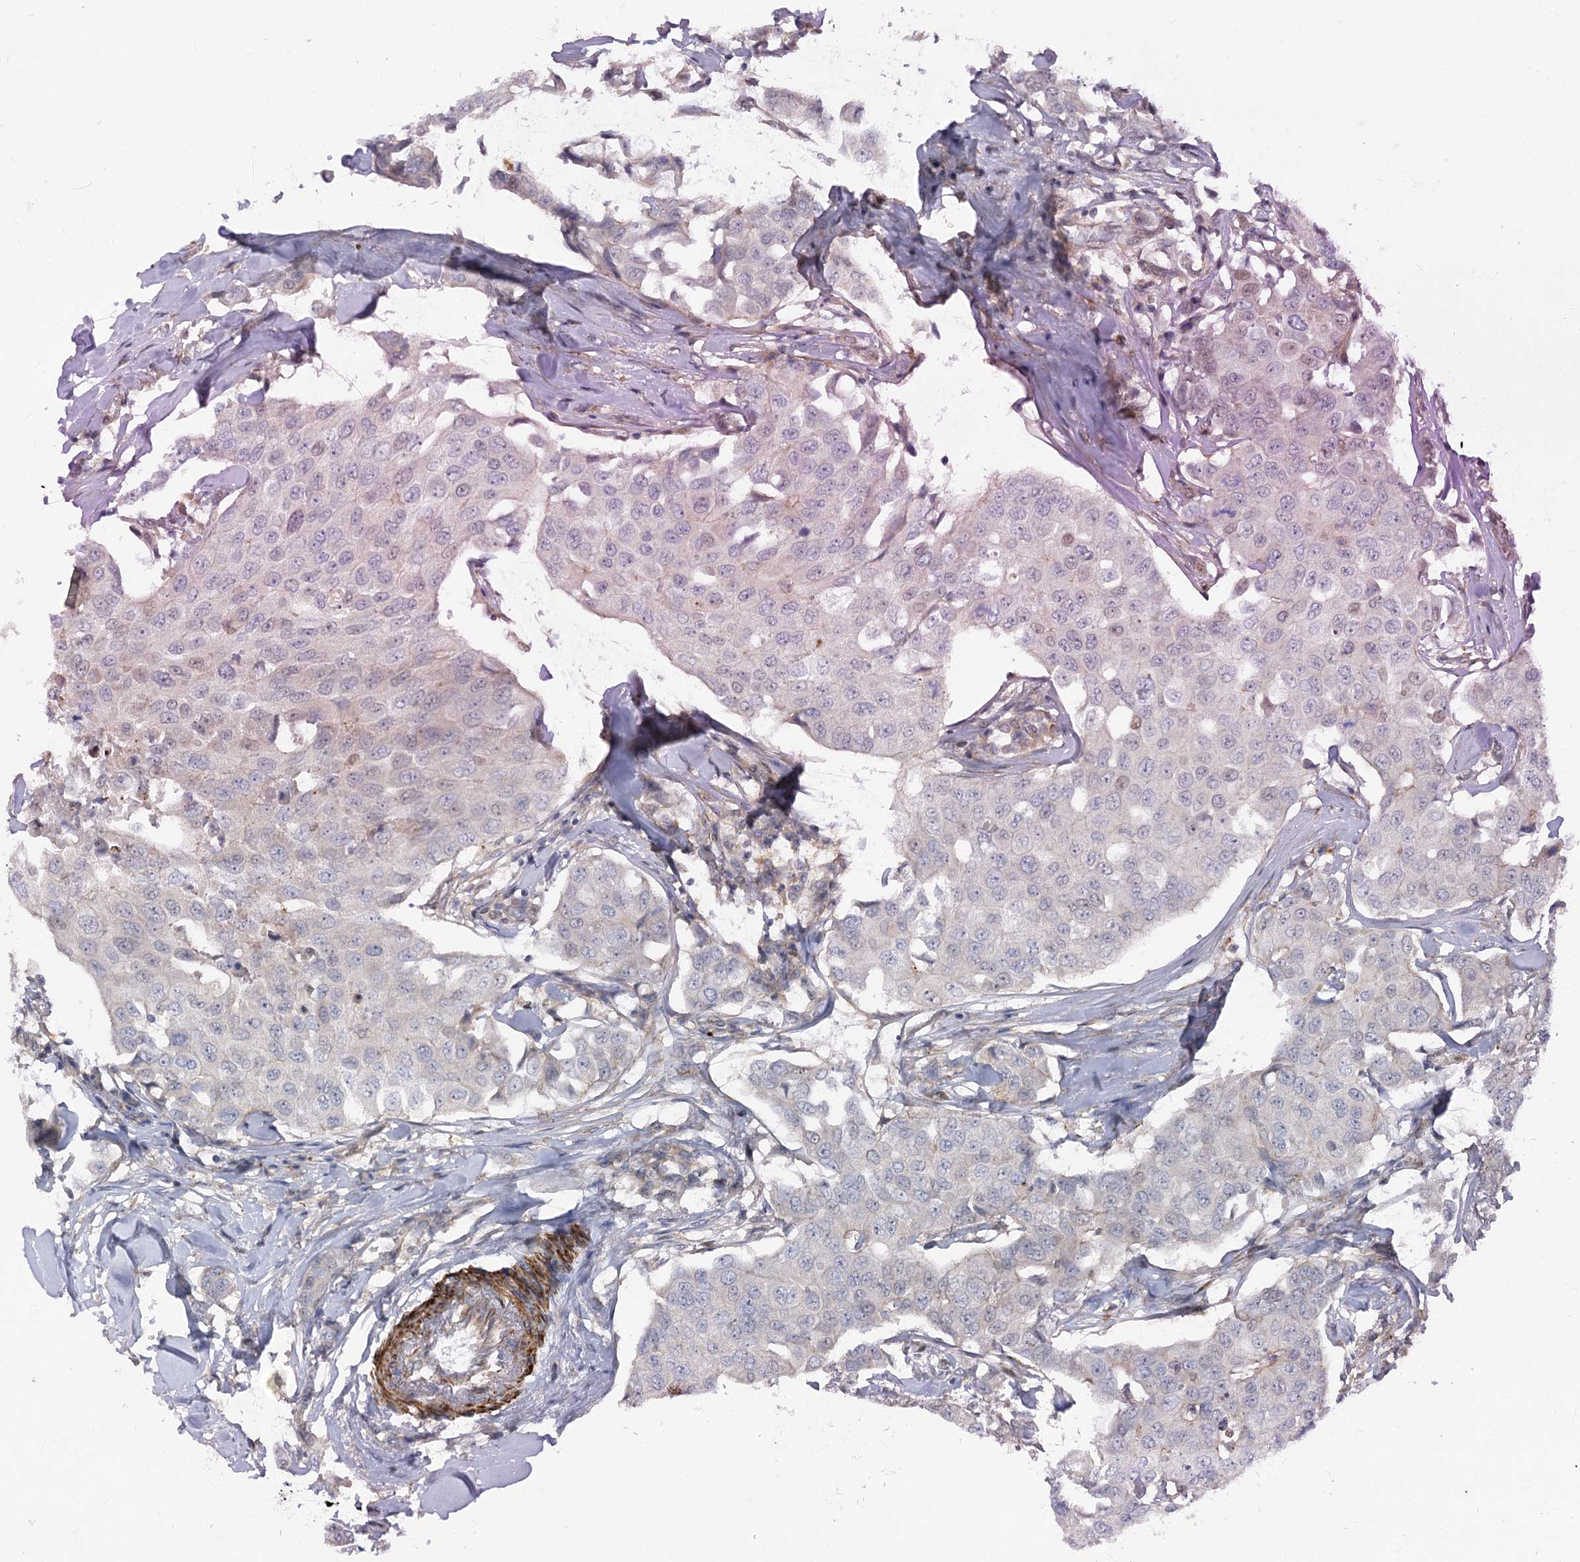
{"staining": {"intensity": "negative", "quantity": "none", "location": "none"}, "tissue": "breast cancer", "cell_type": "Tumor cells", "image_type": "cancer", "snomed": [{"axis": "morphology", "description": "Duct carcinoma"}, {"axis": "topography", "description": "Breast"}], "caption": "IHC image of human breast cancer stained for a protein (brown), which exhibits no staining in tumor cells.", "gene": "ARSI", "patient": {"sex": "female", "age": 80}}